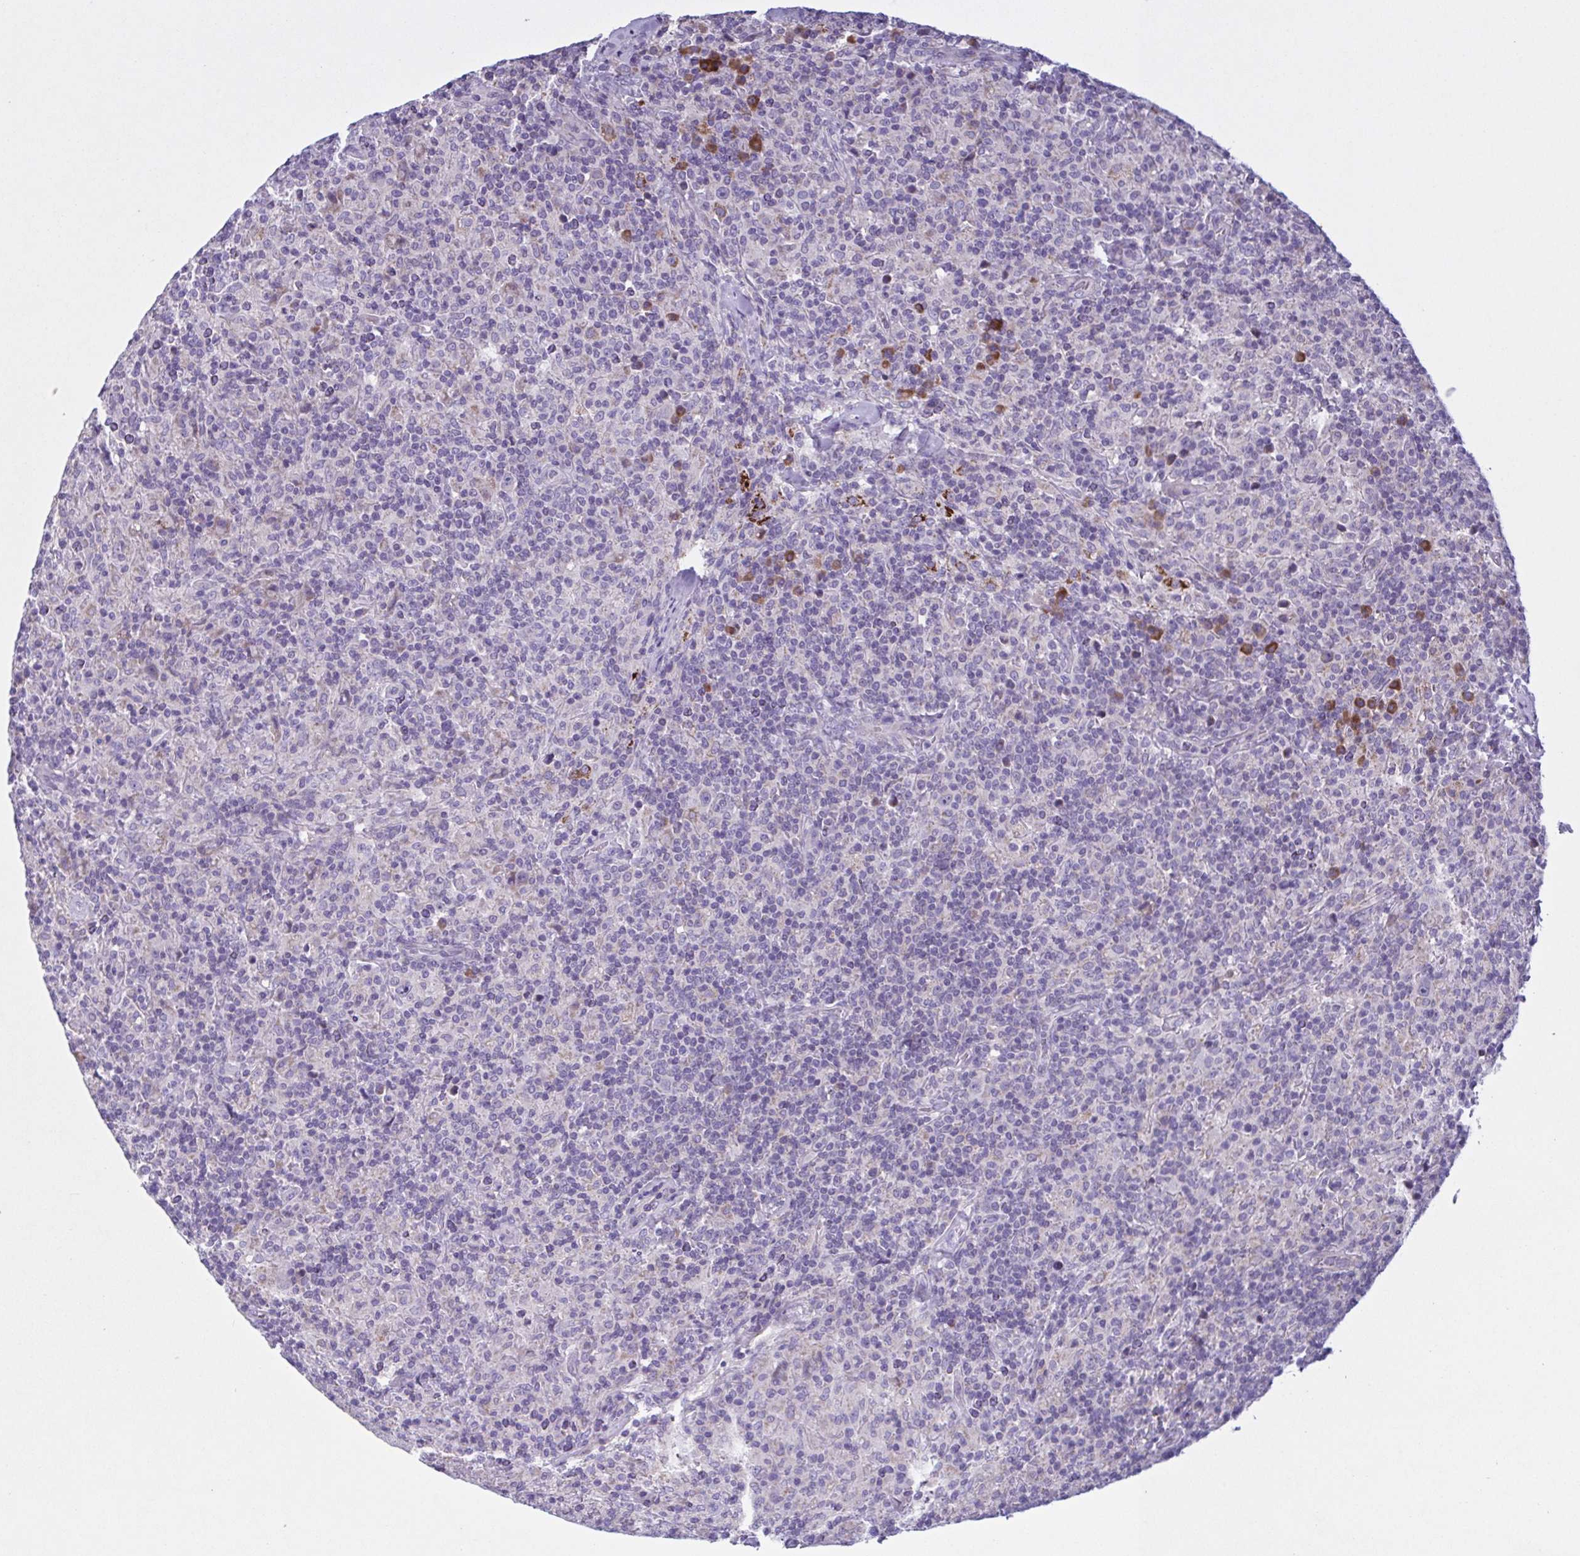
{"staining": {"intensity": "negative", "quantity": "none", "location": "none"}, "tissue": "lymphoma", "cell_type": "Tumor cells", "image_type": "cancer", "snomed": [{"axis": "morphology", "description": "Hodgkin's disease, NOS"}, {"axis": "topography", "description": "Lymph node"}], "caption": "There is no significant positivity in tumor cells of lymphoma.", "gene": "F13B", "patient": {"sex": "male", "age": 70}}